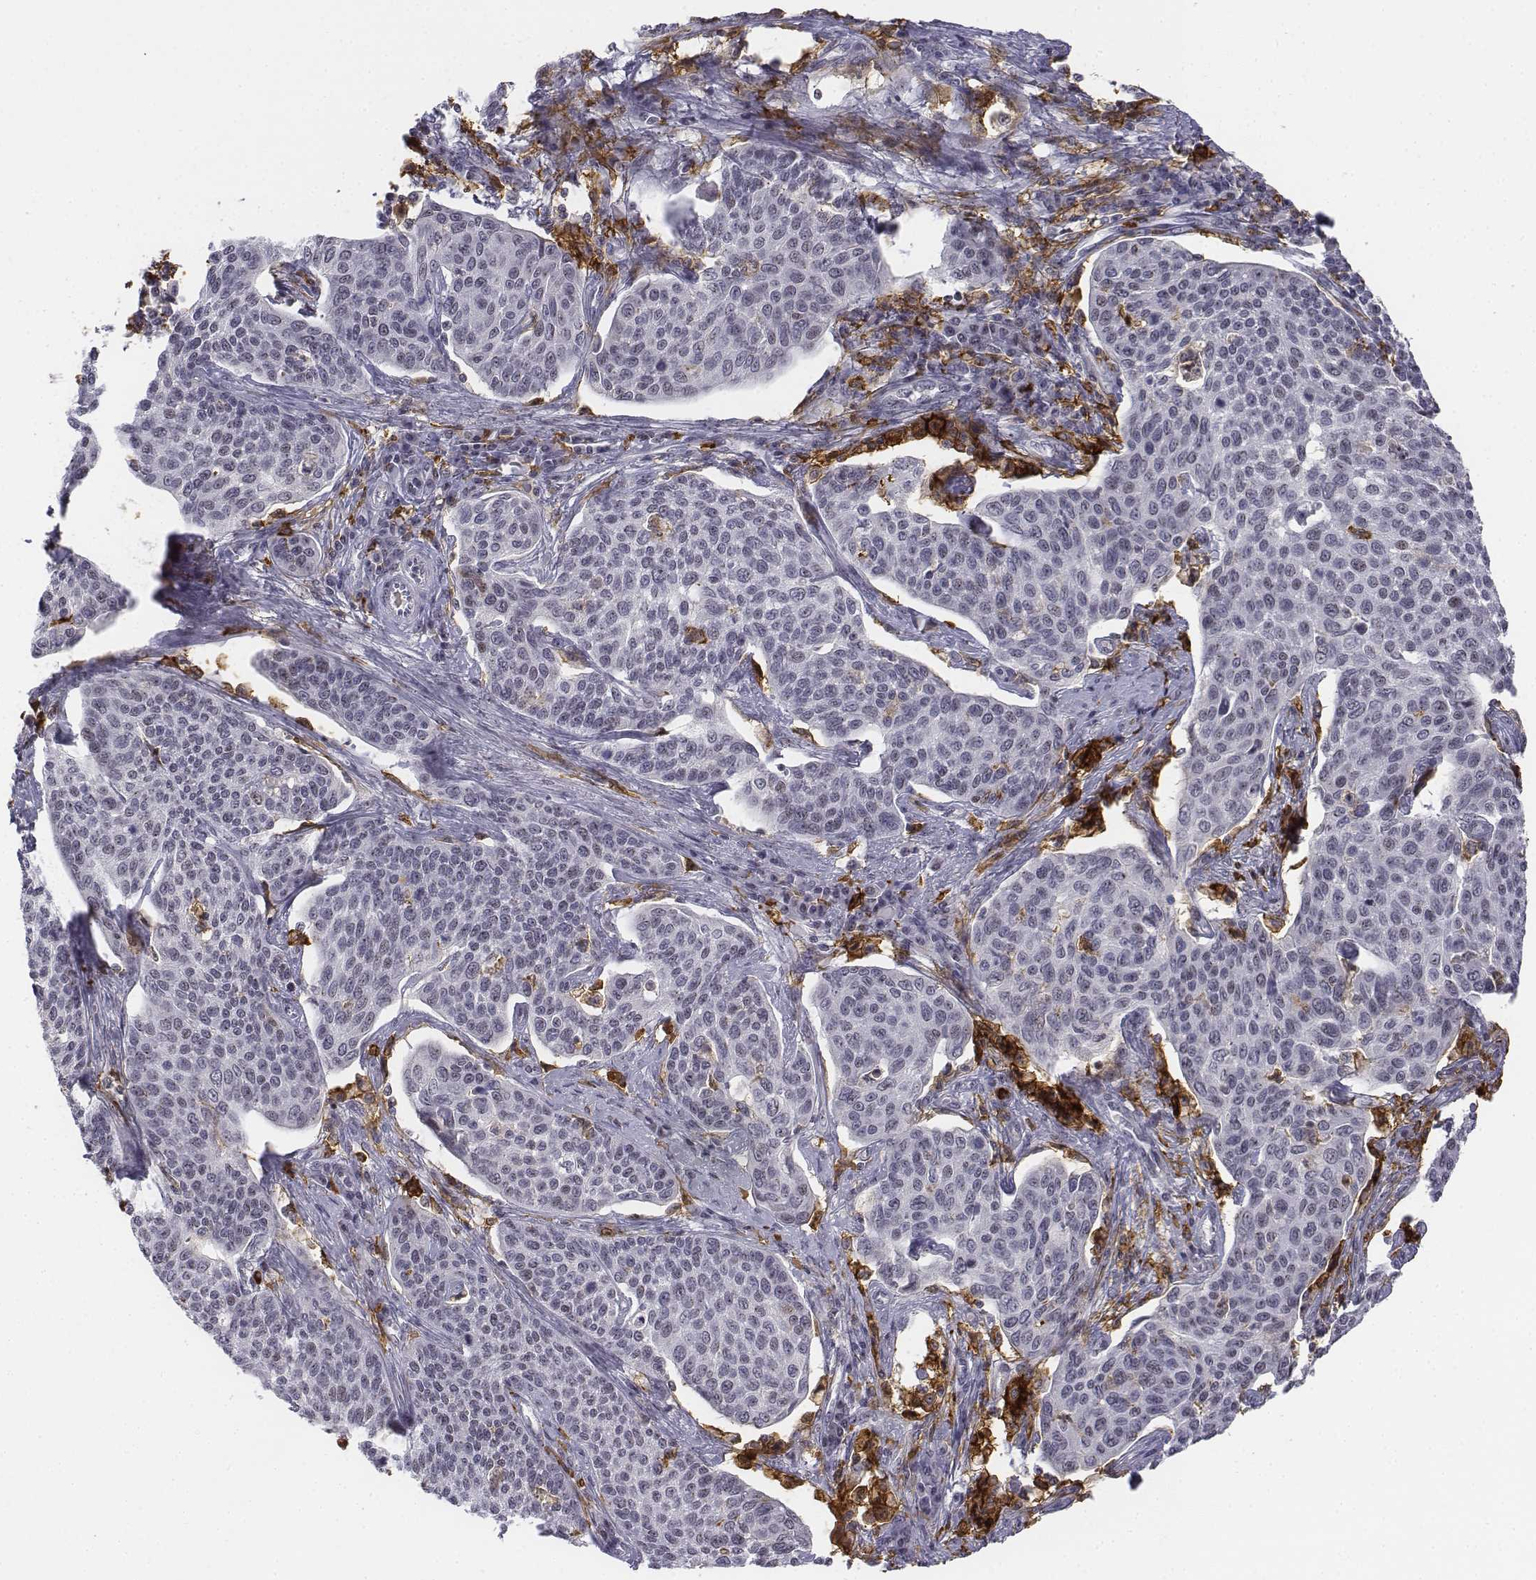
{"staining": {"intensity": "negative", "quantity": "none", "location": "none"}, "tissue": "cervical cancer", "cell_type": "Tumor cells", "image_type": "cancer", "snomed": [{"axis": "morphology", "description": "Squamous cell carcinoma, NOS"}, {"axis": "topography", "description": "Cervix"}], "caption": "Immunohistochemistry histopathology image of cervical cancer (squamous cell carcinoma) stained for a protein (brown), which shows no positivity in tumor cells.", "gene": "CD14", "patient": {"sex": "female", "age": 34}}